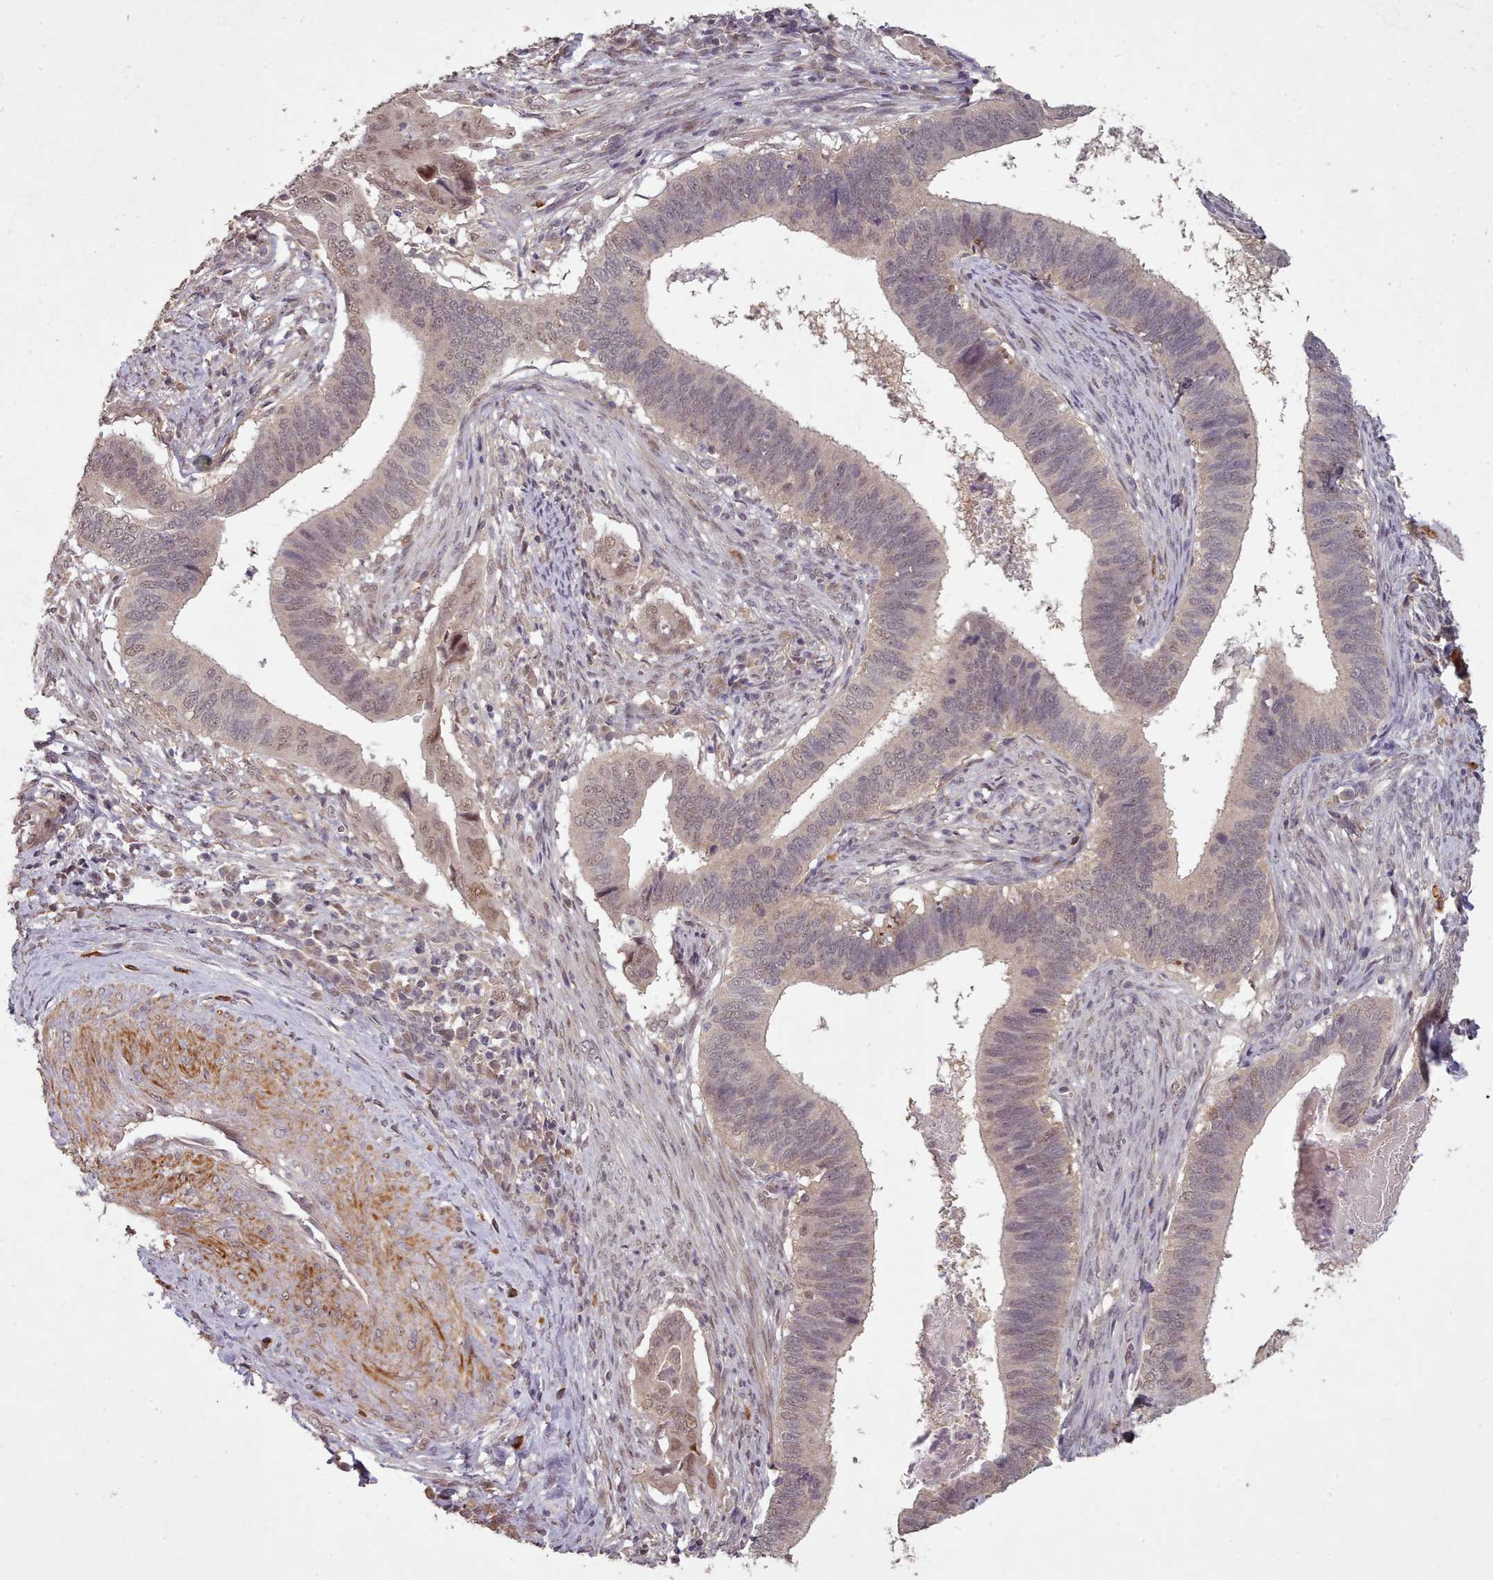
{"staining": {"intensity": "moderate", "quantity": "<25%", "location": "nuclear"}, "tissue": "cervical cancer", "cell_type": "Tumor cells", "image_type": "cancer", "snomed": [{"axis": "morphology", "description": "Adenocarcinoma, NOS"}, {"axis": "topography", "description": "Cervix"}], "caption": "Immunohistochemistry staining of cervical adenocarcinoma, which shows low levels of moderate nuclear staining in approximately <25% of tumor cells indicating moderate nuclear protein positivity. The staining was performed using DAB (brown) for protein detection and nuclei were counterstained in hematoxylin (blue).", "gene": "CDC6", "patient": {"sex": "female", "age": 42}}